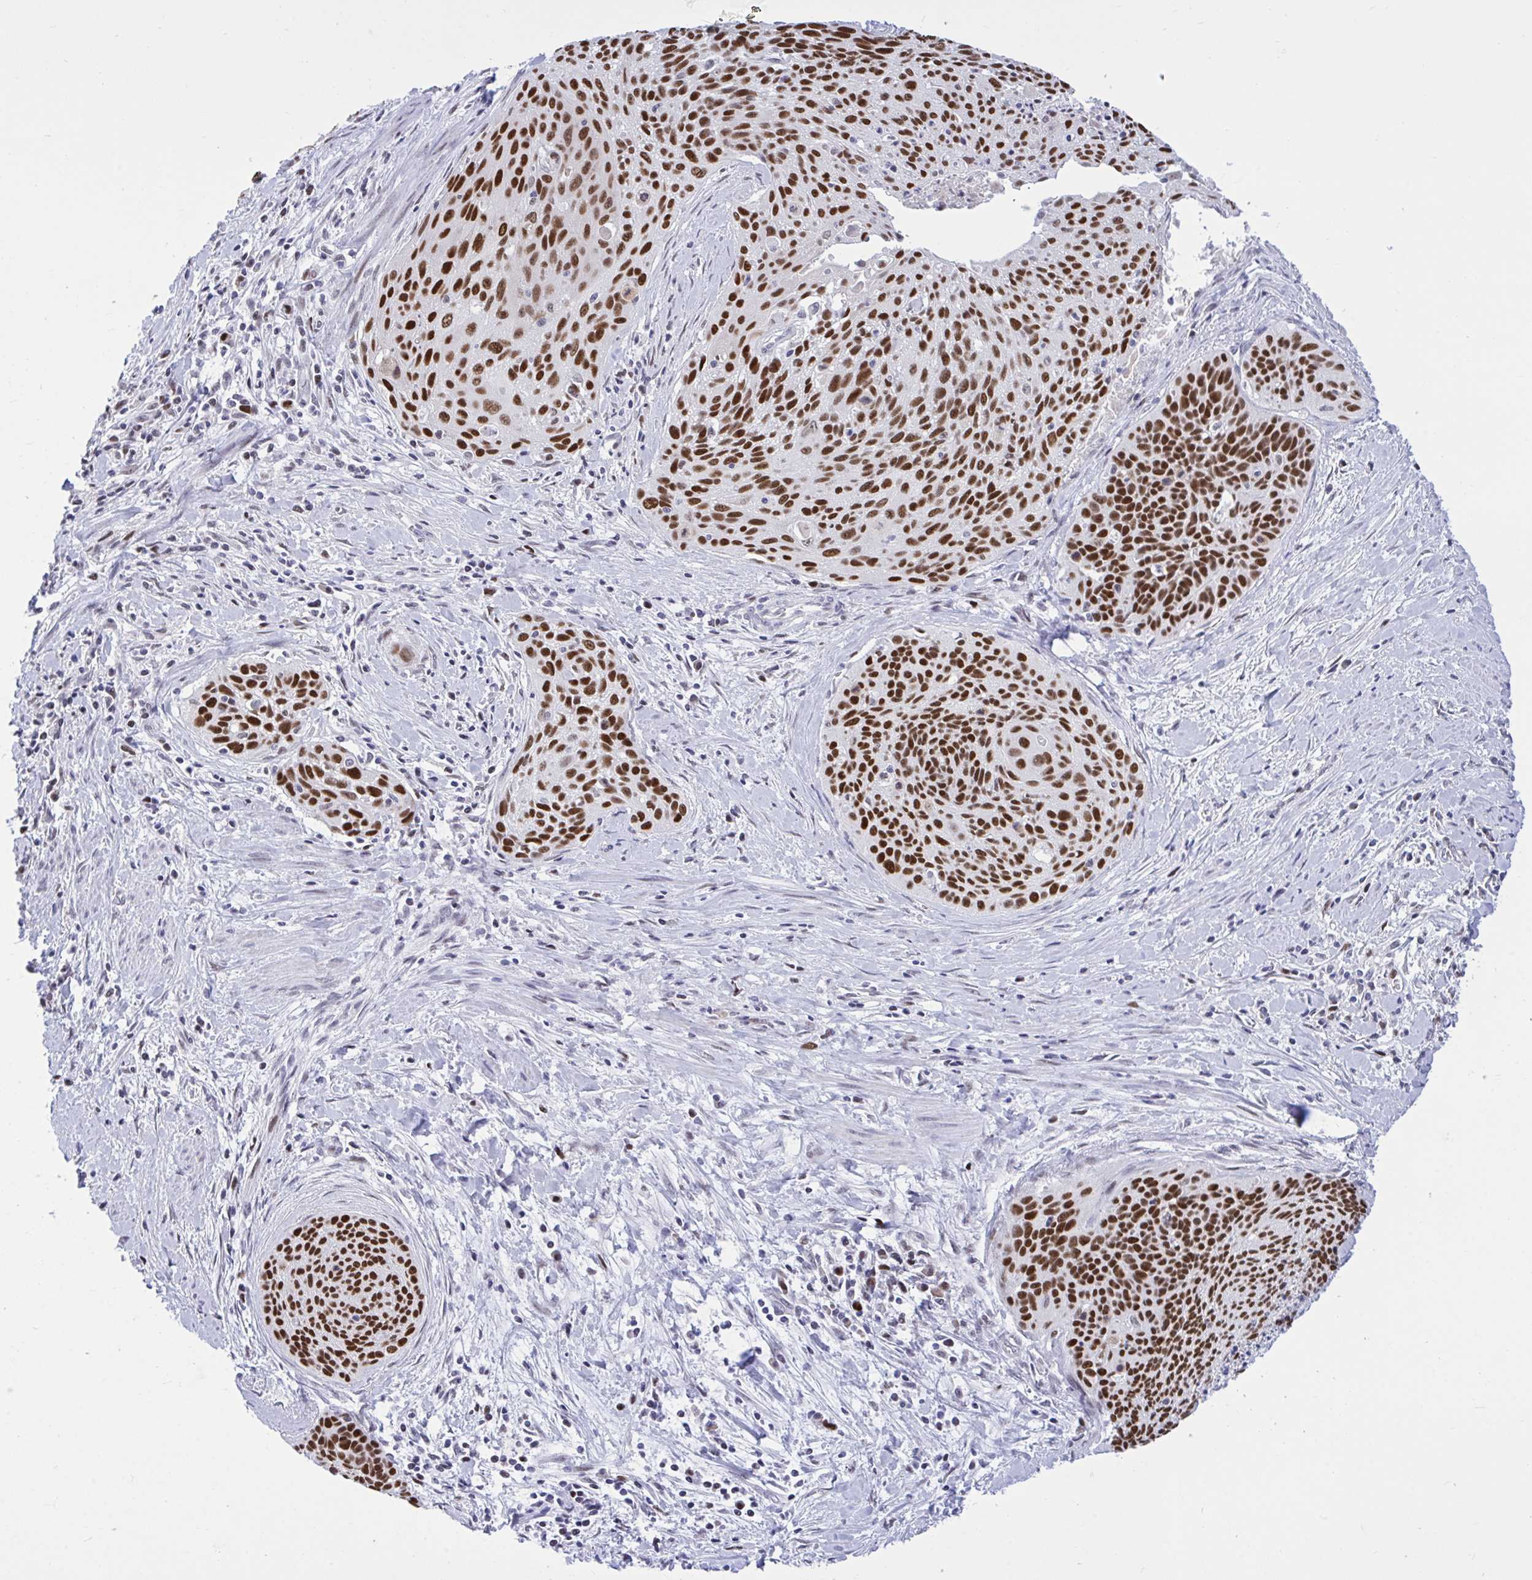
{"staining": {"intensity": "strong", "quantity": ">75%", "location": "nuclear"}, "tissue": "cervical cancer", "cell_type": "Tumor cells", "image_type": "cancer", "snomed": [{"axis": "morphology", "description": "Squamous cell carcinoma, NOS"}, {"axis": "topography", "description": "Cervix"}], "caption": "Immunohistochemical staining of human squamous cell carcinoma (cervical) displays high levels of strong nuclear protein positivity in about >75% of tumor cells.", "gene": "C1QL2", "patient": {"sex": "female", "age": 55}}